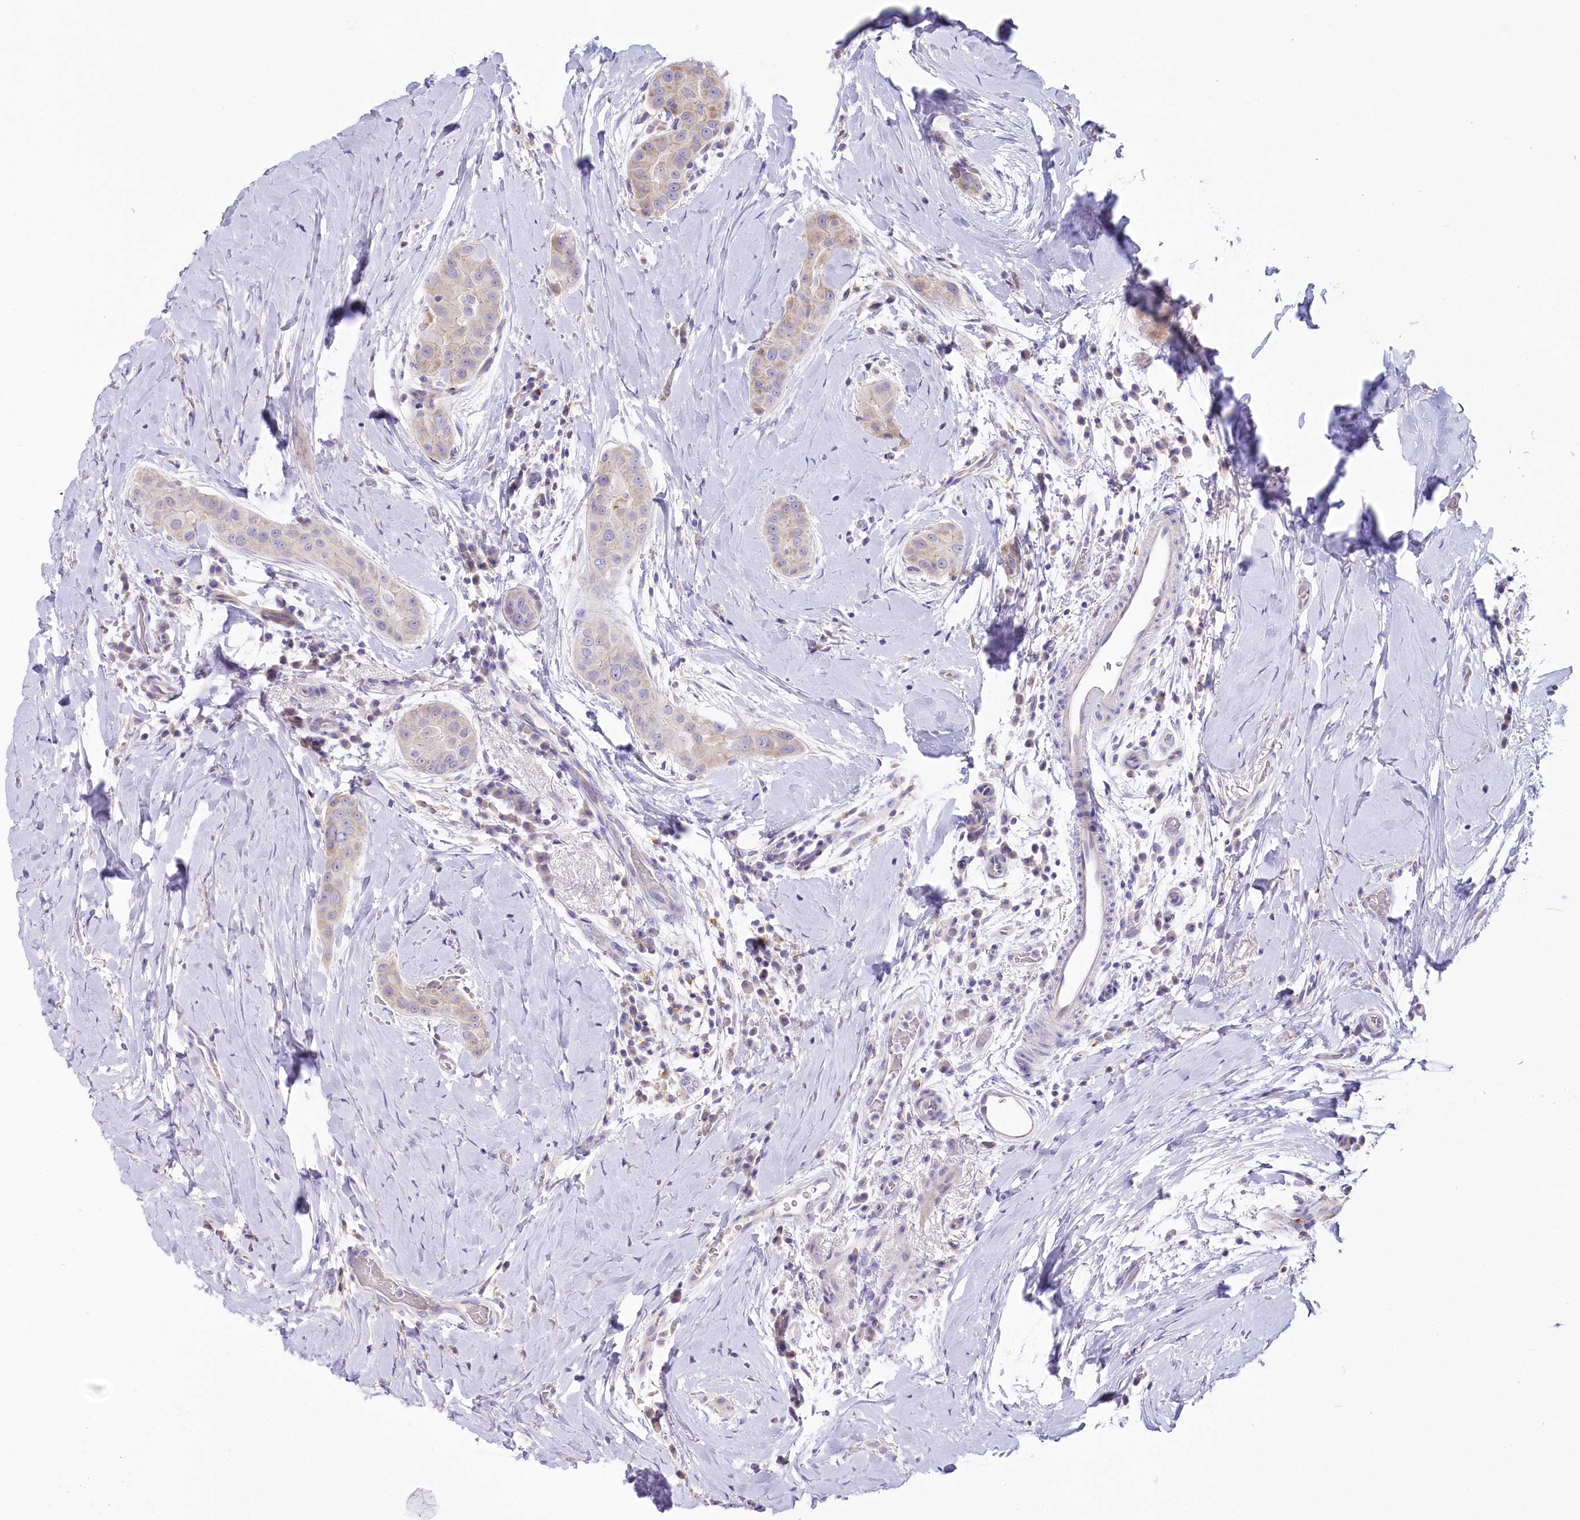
{"staining": {"intensity": "weak", "quantity": "25%-75%", "location": "cytoplasmic/membranous"}, "tissue": "thyroid cancer", "cell_type": "Tumor cells", "image_type": "cancer", "snomed": [{"axis": "morphology", "description": "Papillary adenocarcinoma, NOS"}, {"axis": "topography", "description": "Thyroid gland"}], "caption": "Papillary adenocarcinoma (thyroid) tissue reveals weak cytoplasmic/membranous staining in approximately 25%-75% of tumor cells Nuclei are stained in blue.", "gene": "SLC6A11", "patient": {"sex": "male", "age": 33}}